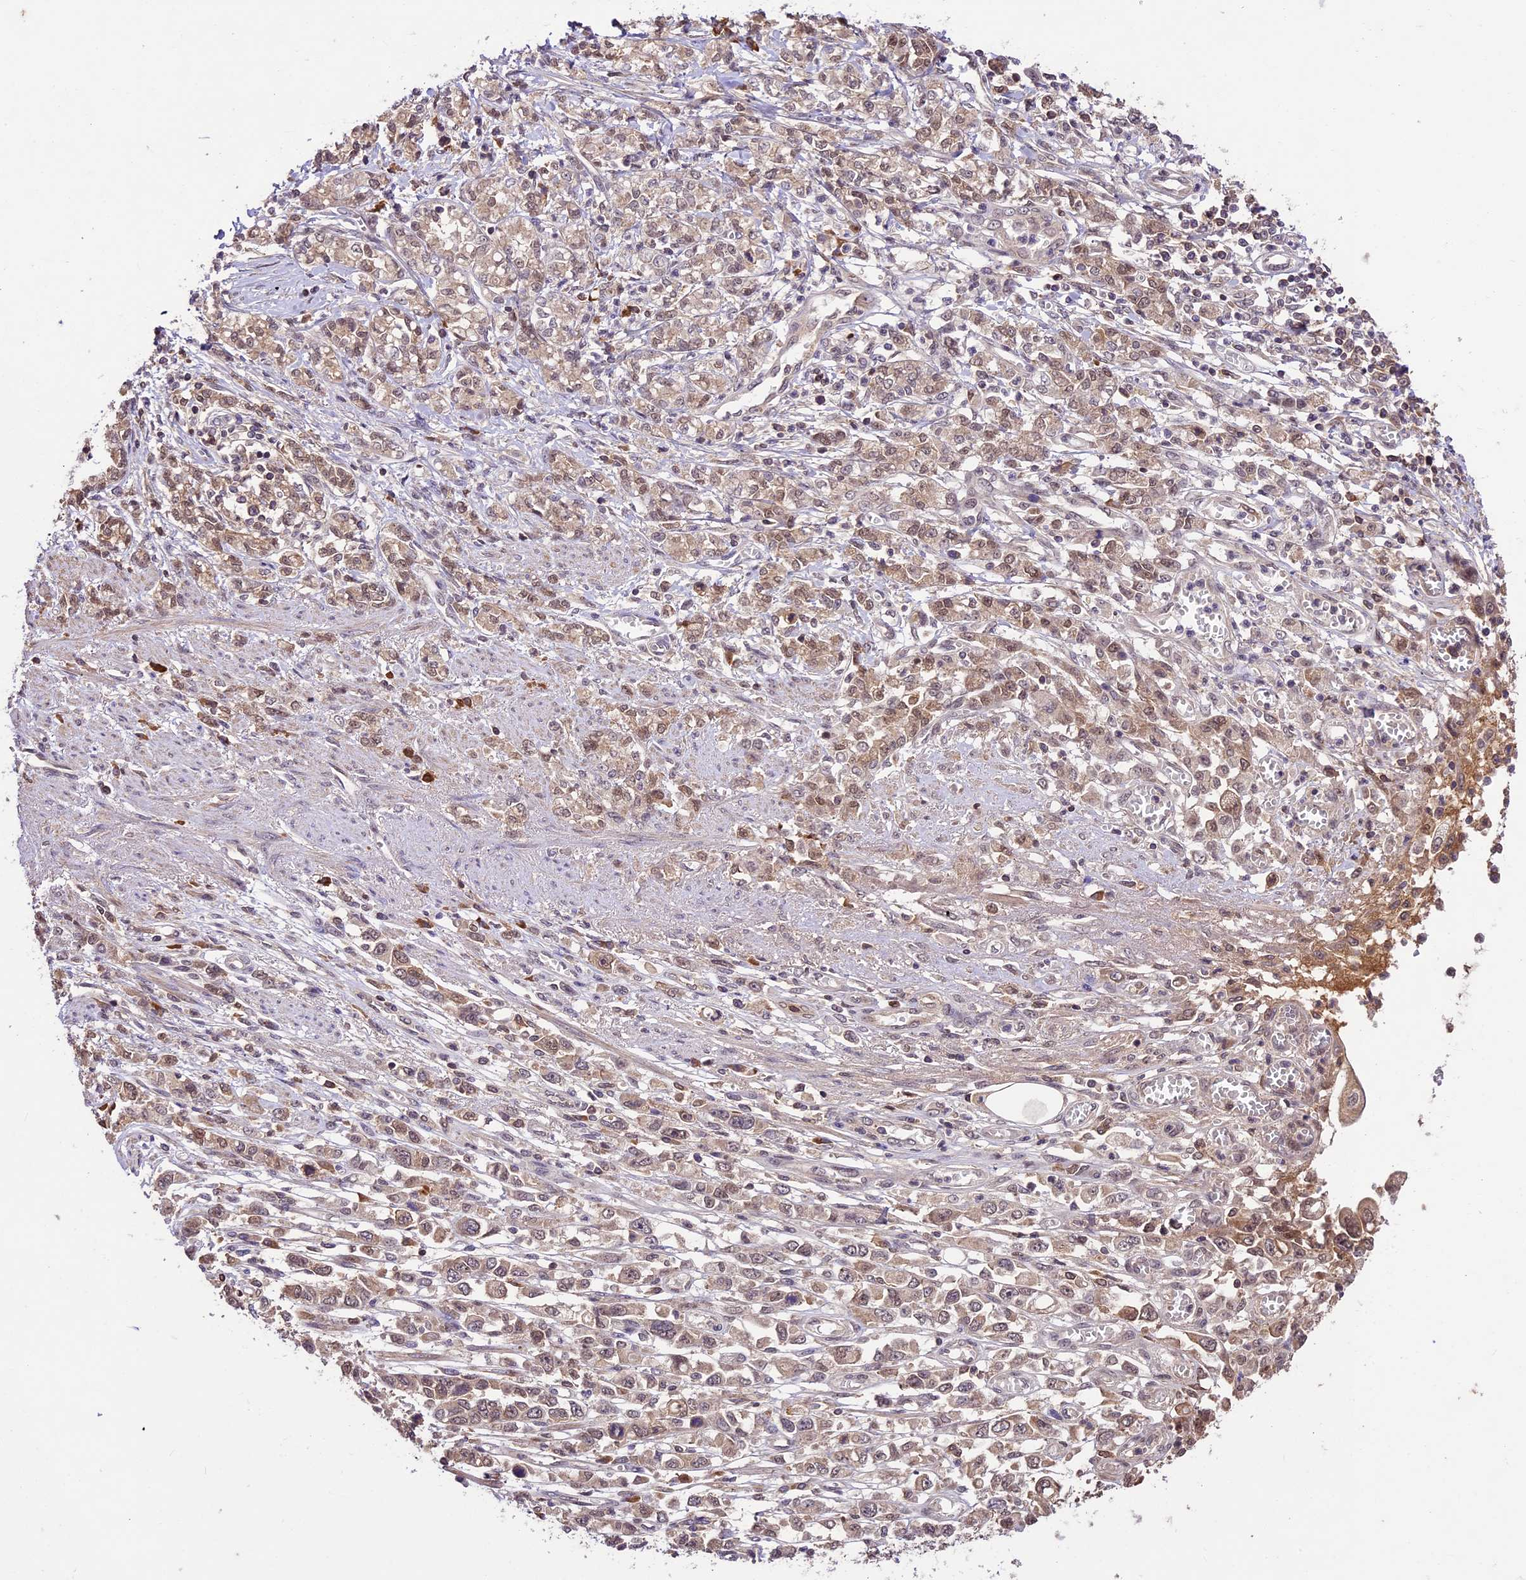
{"staining": {"intensity": "moderate", "quantity": ">75%", "location": "cytoplasmic/membranous,nuclear"}, "tissue": "stomach cancer", "cell_type": "Tumor cells", "image_type": "cancer", "snomed": [{"axis": "morphology", "description": "Adenocarcinoma, NOS"}, {"axis": "topography", "description": "Stomach"}], "caption": "Protein staining by IHC exhibits moderate cytoplasmic/membranous and nuclear positivity in approximately >75% of tumor cells in stomach cancer.", "gene": "ATP10A", "patient": {"sex": "female", "age": 76}}